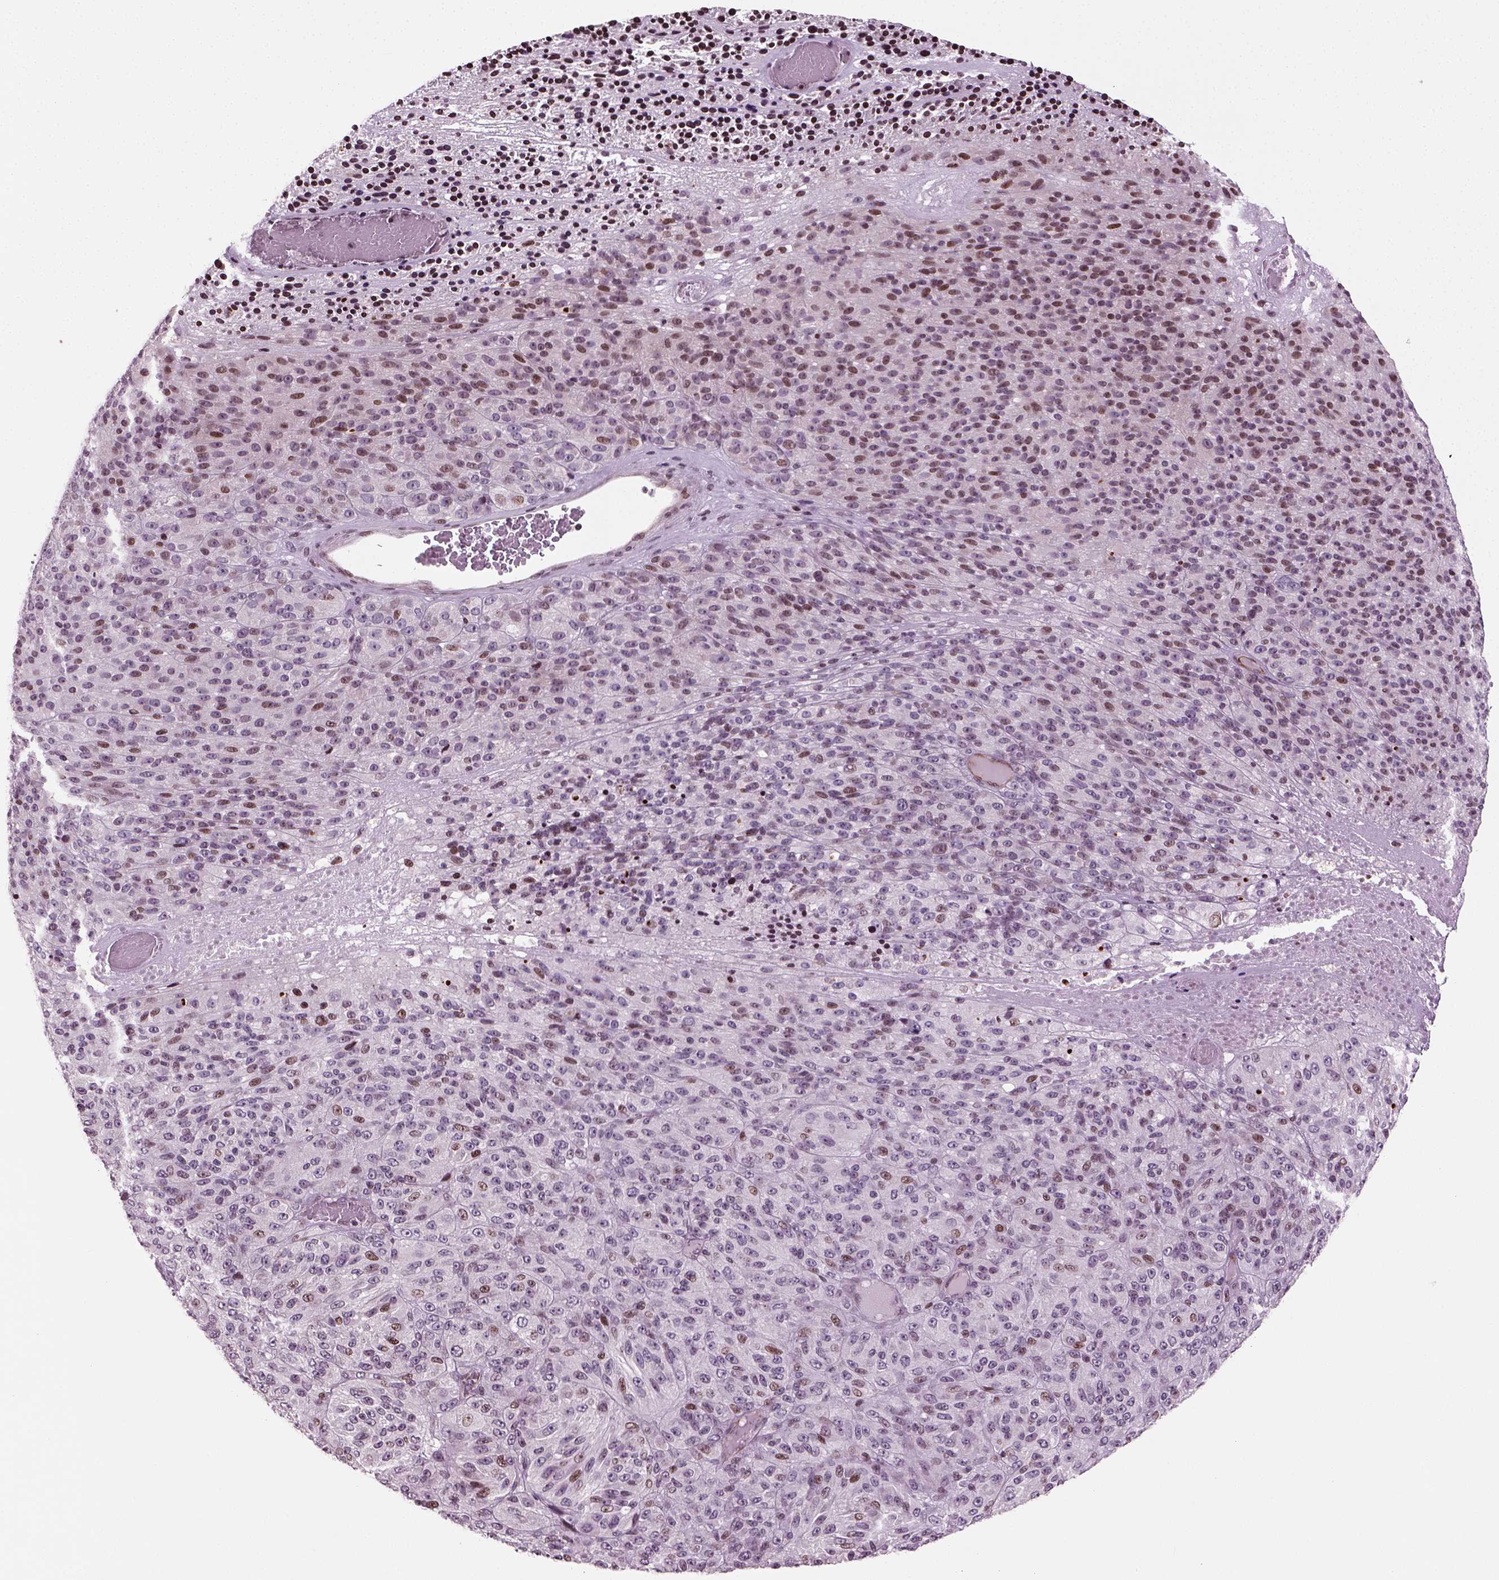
{"staining": {"intensity": "moderate", "quantity": "<25%", "location": "nuclear"}, "tissue": "melanoma", "cell_type": "Tumor cells", "image_type": "cancer", "snomed": [{"axis": "morphology", "description": "Malignant melanoma, Metastatic site"}, {"axis": "topography", "description": "Brain"}], "caption": "This is a histology image of immunohistochemistry staining of melanoma, which shows moderate positivity in the nuclear of tumor cells.", "gene": "HEYL", "patient": {"sex": "female", "age": 56}}